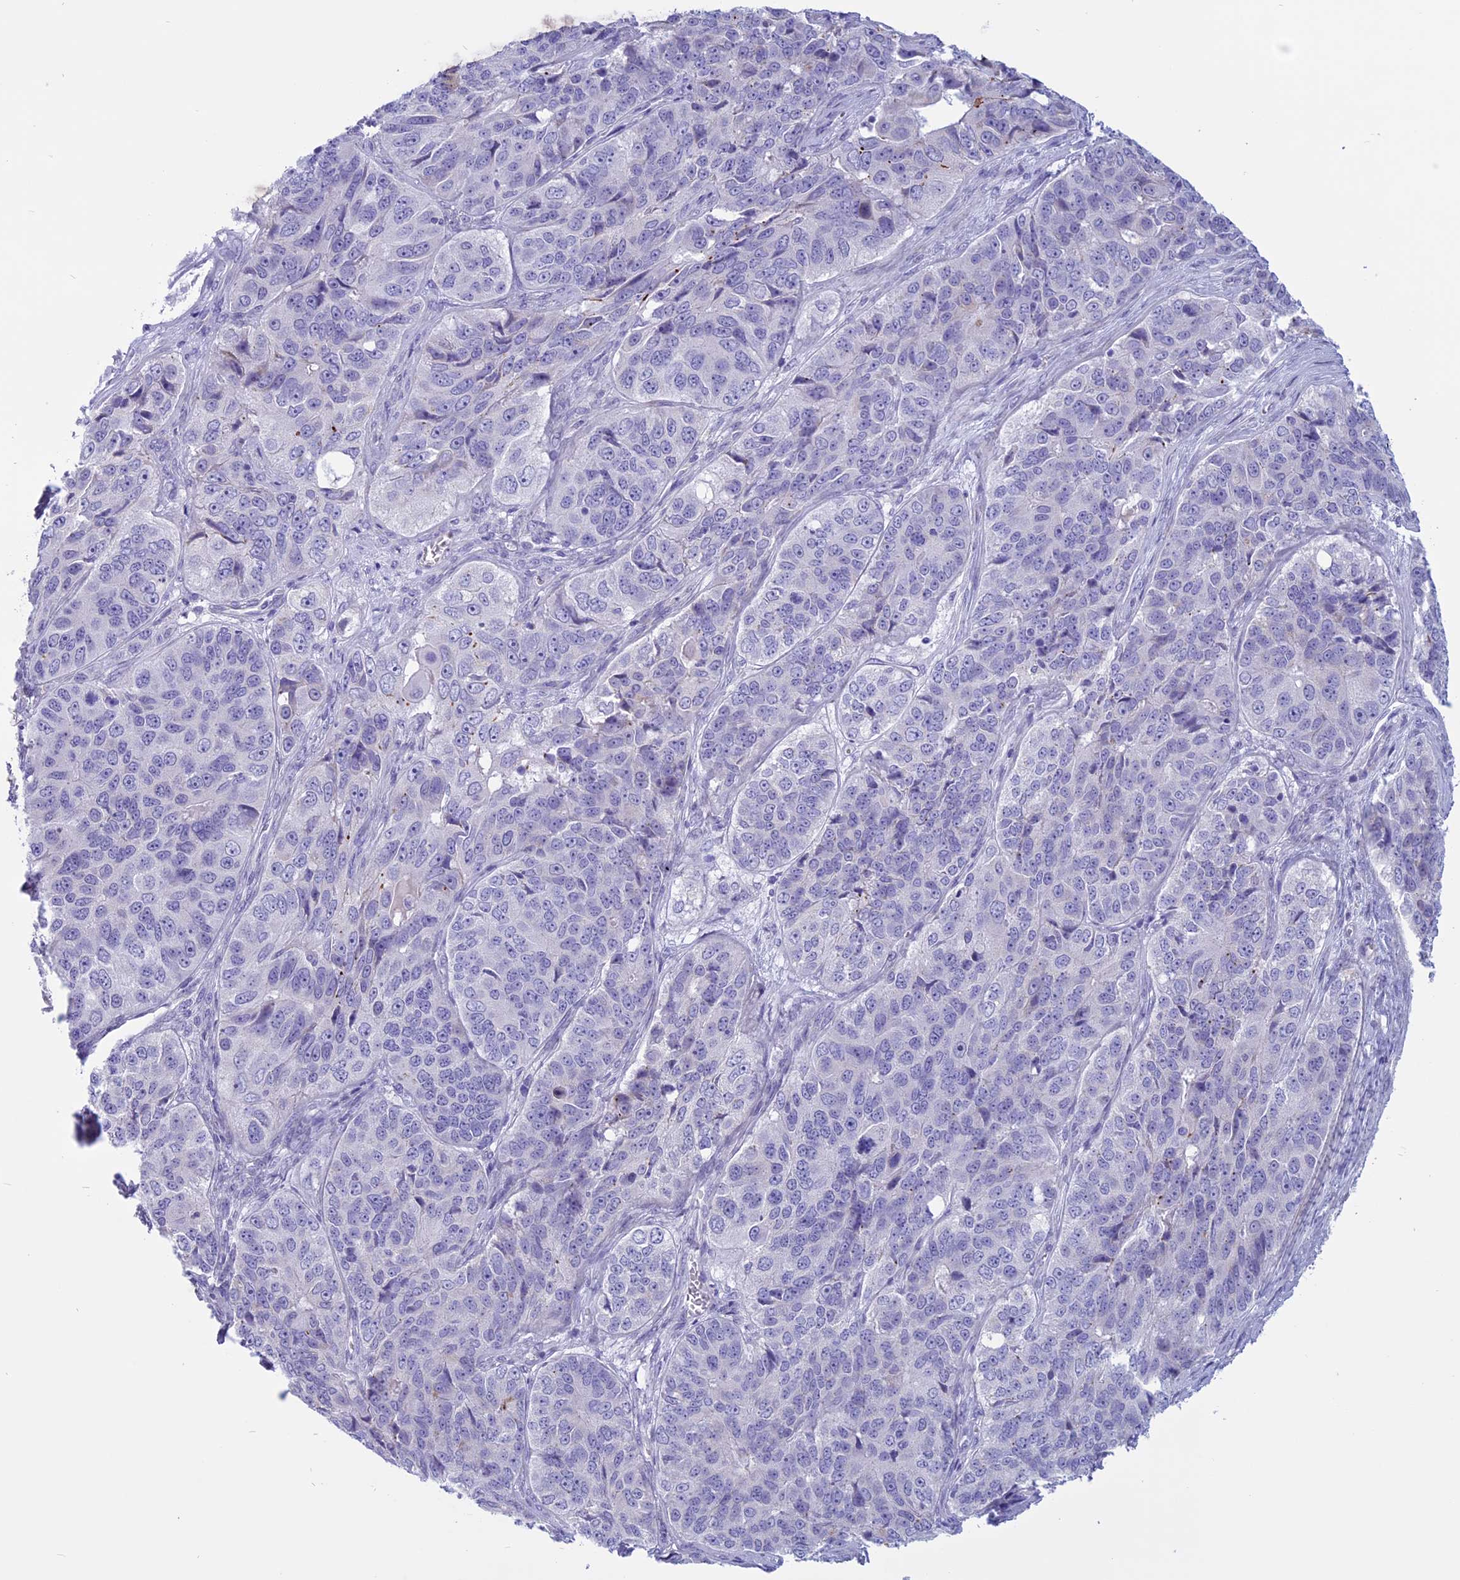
{"staining": {"intensity": "negative", "quantity": "none", "location": "none"}, "tissue": "ovarian cancer", "cell_type": "Tumor cells", "image_type": "cancer", "snomed": [{"axis": "morphology", "description": "Carcinoma, endometroid"}, {"axis": "topography", "description": "Ovary"}], "caption": "Immunohistochemistry (IHC) micrograph of human ovarian endometroid carcinoma stained for a protein (brown), which shows no expression in tumor cells.", "gene": "SPHKAP", "patient": {"sex": "female", "age": 51}}